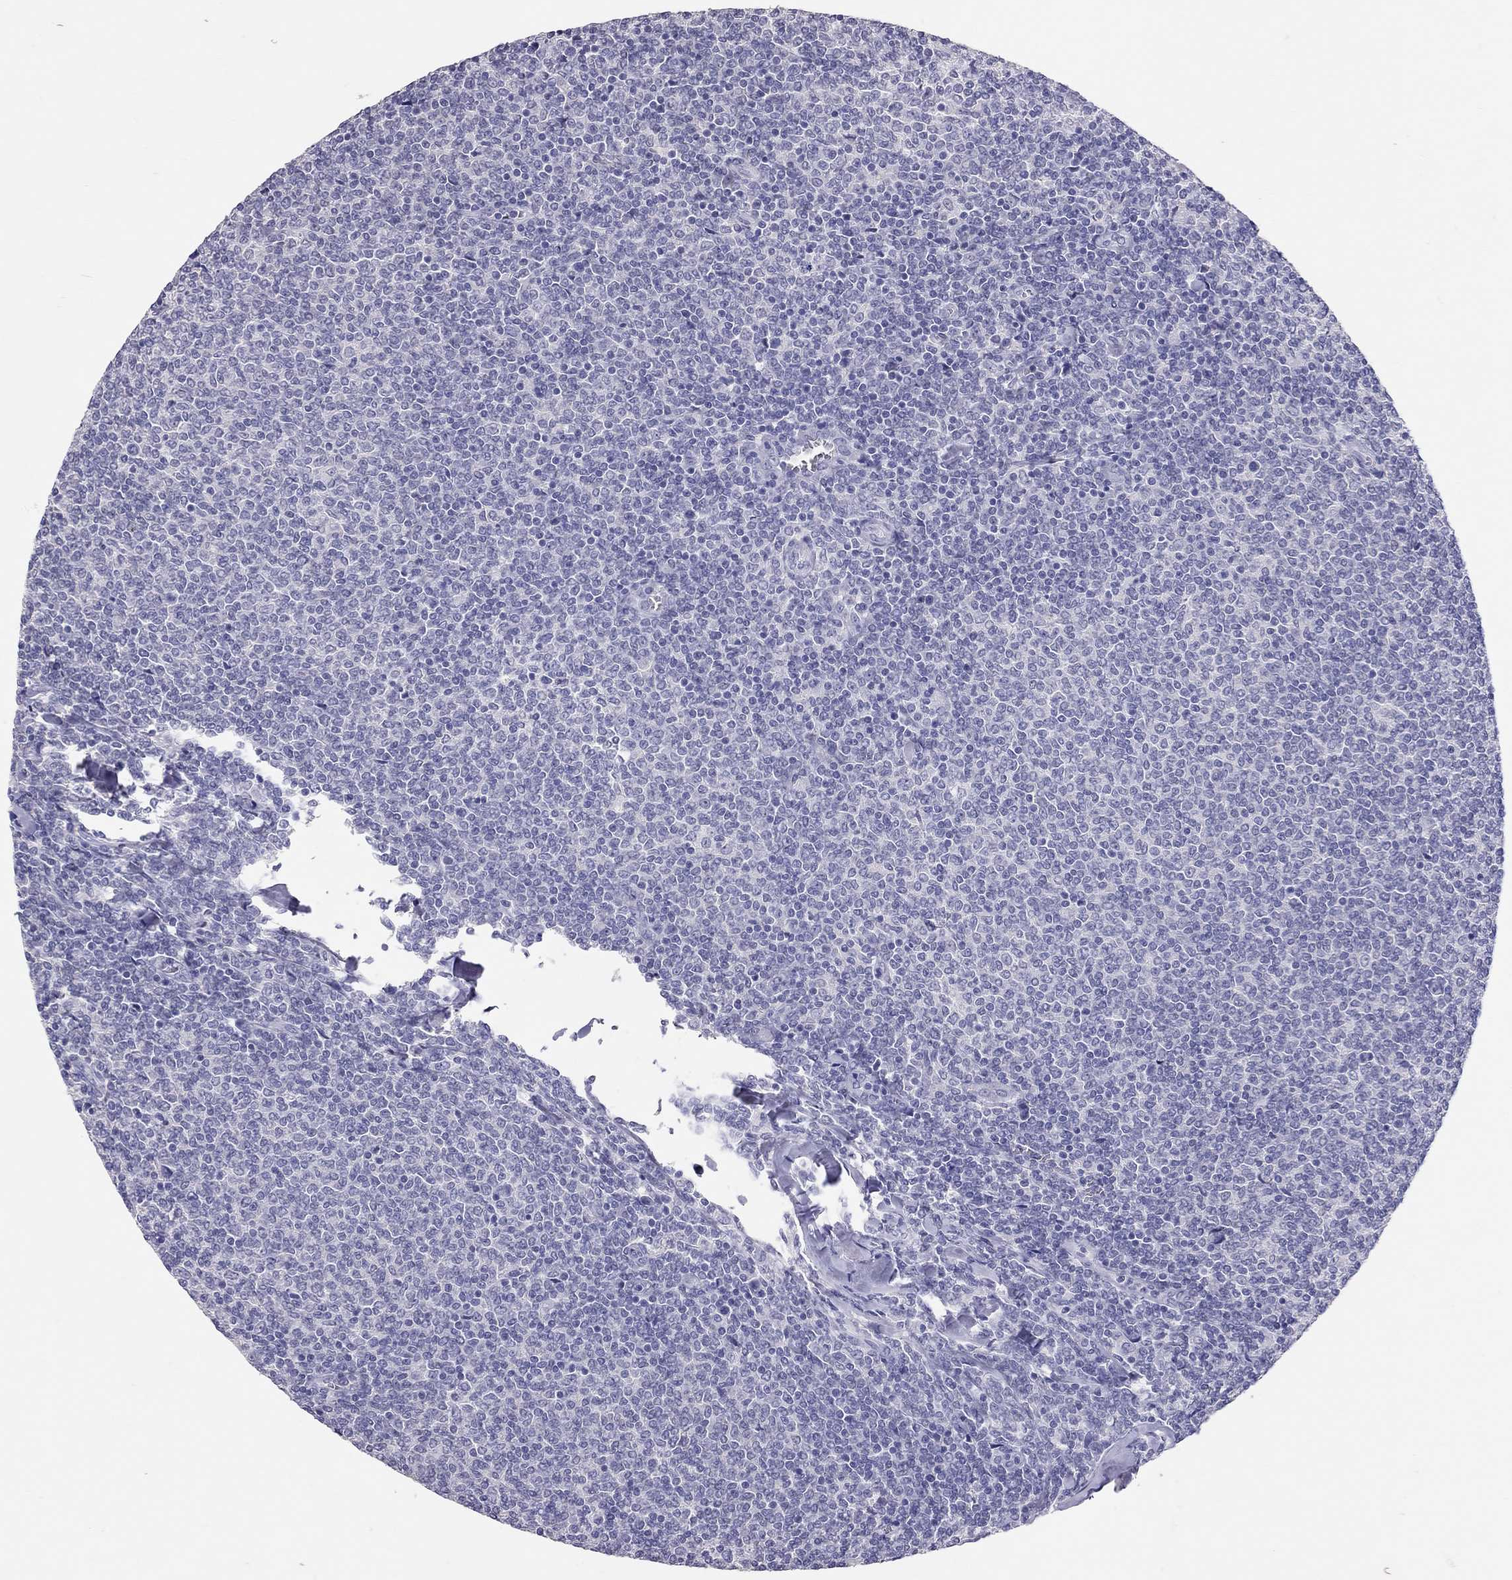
{"staining": {"intensity": "negative", "quantity": "none", "location": "none"}, "tissue": "lymphoma", "cell_type": "Tumor cells", "image_type": "cancer", "snomed": [{"axis": "morphology", "description": "Malignant lymphoma, non-Hodgkin's type, Low grade"}, {"axis": "topography", "description": "Lymph node"}], "caption": "IHC histopathology image of neoplastic tissue: human malignant lymphoma, non-Hodgkin's type (low-grade) stained with DAB displays no significant protein positivity in tumor cells.", "gene": "PSMB11", "patient": {"sex": "male", "age": 52}}